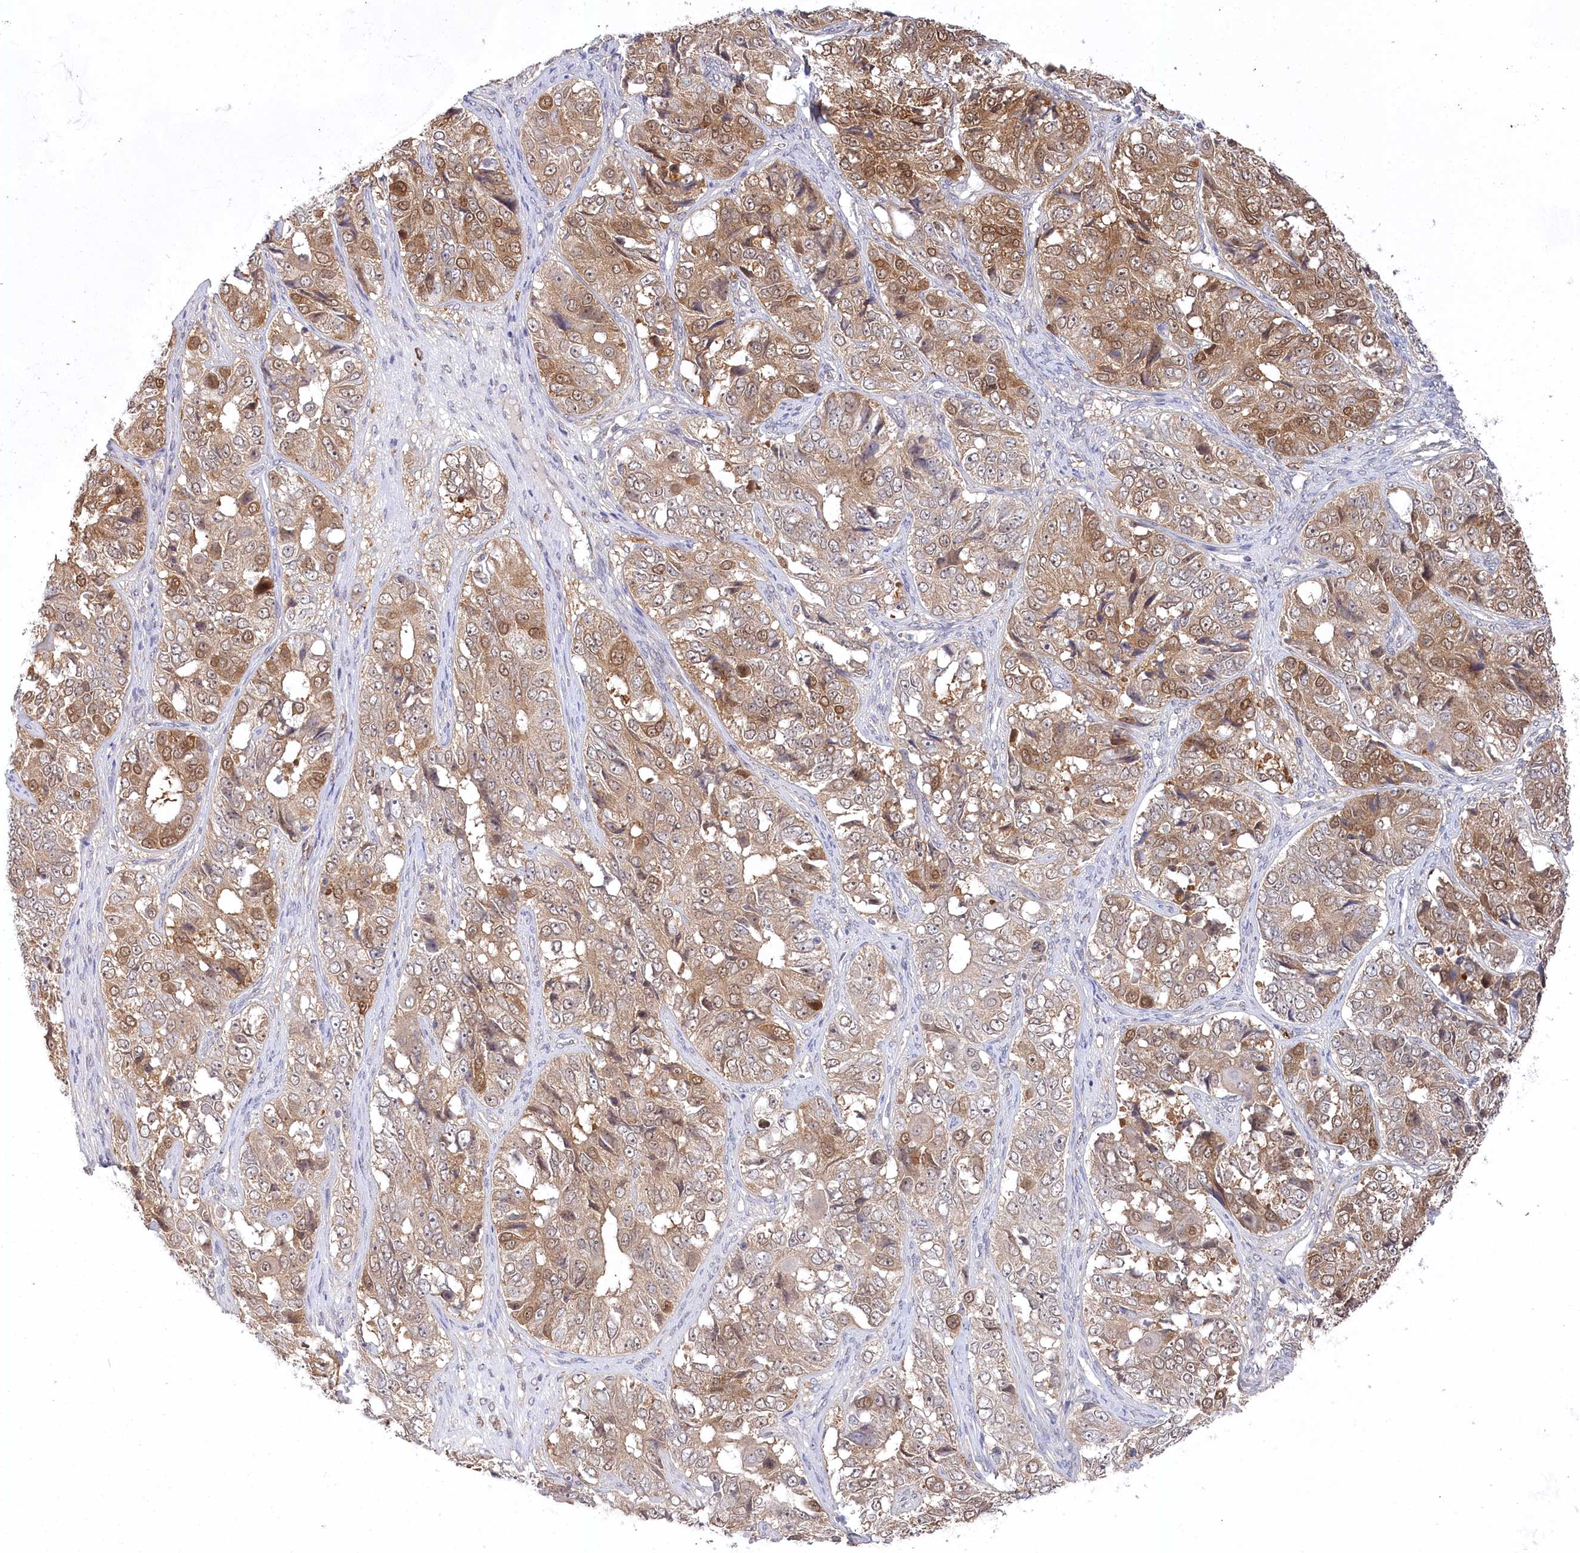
{"staining": {"intensity": "moderate", "quantity": "25%-75%", "location": "cytoplasmic/membranous"}, "tissue": "ovarian cancer", "cell_type": "Tumor cells", "image_type": "cancer", "snomed": [{"axis": "morphology", "description": "Carcinoma, endometroid"}, {"axis": "topography", "description": "Ovary"}], "caption": "Ovarian cancer stained with DAB immunohistochemistry (IHC) demonstrates medium levels of moderate cytoplasmic/membranous staining in approximately 25%-75% of tumor cells.", "gene": "AAMDC", "patient": {"sex": "female", "age": 51}}